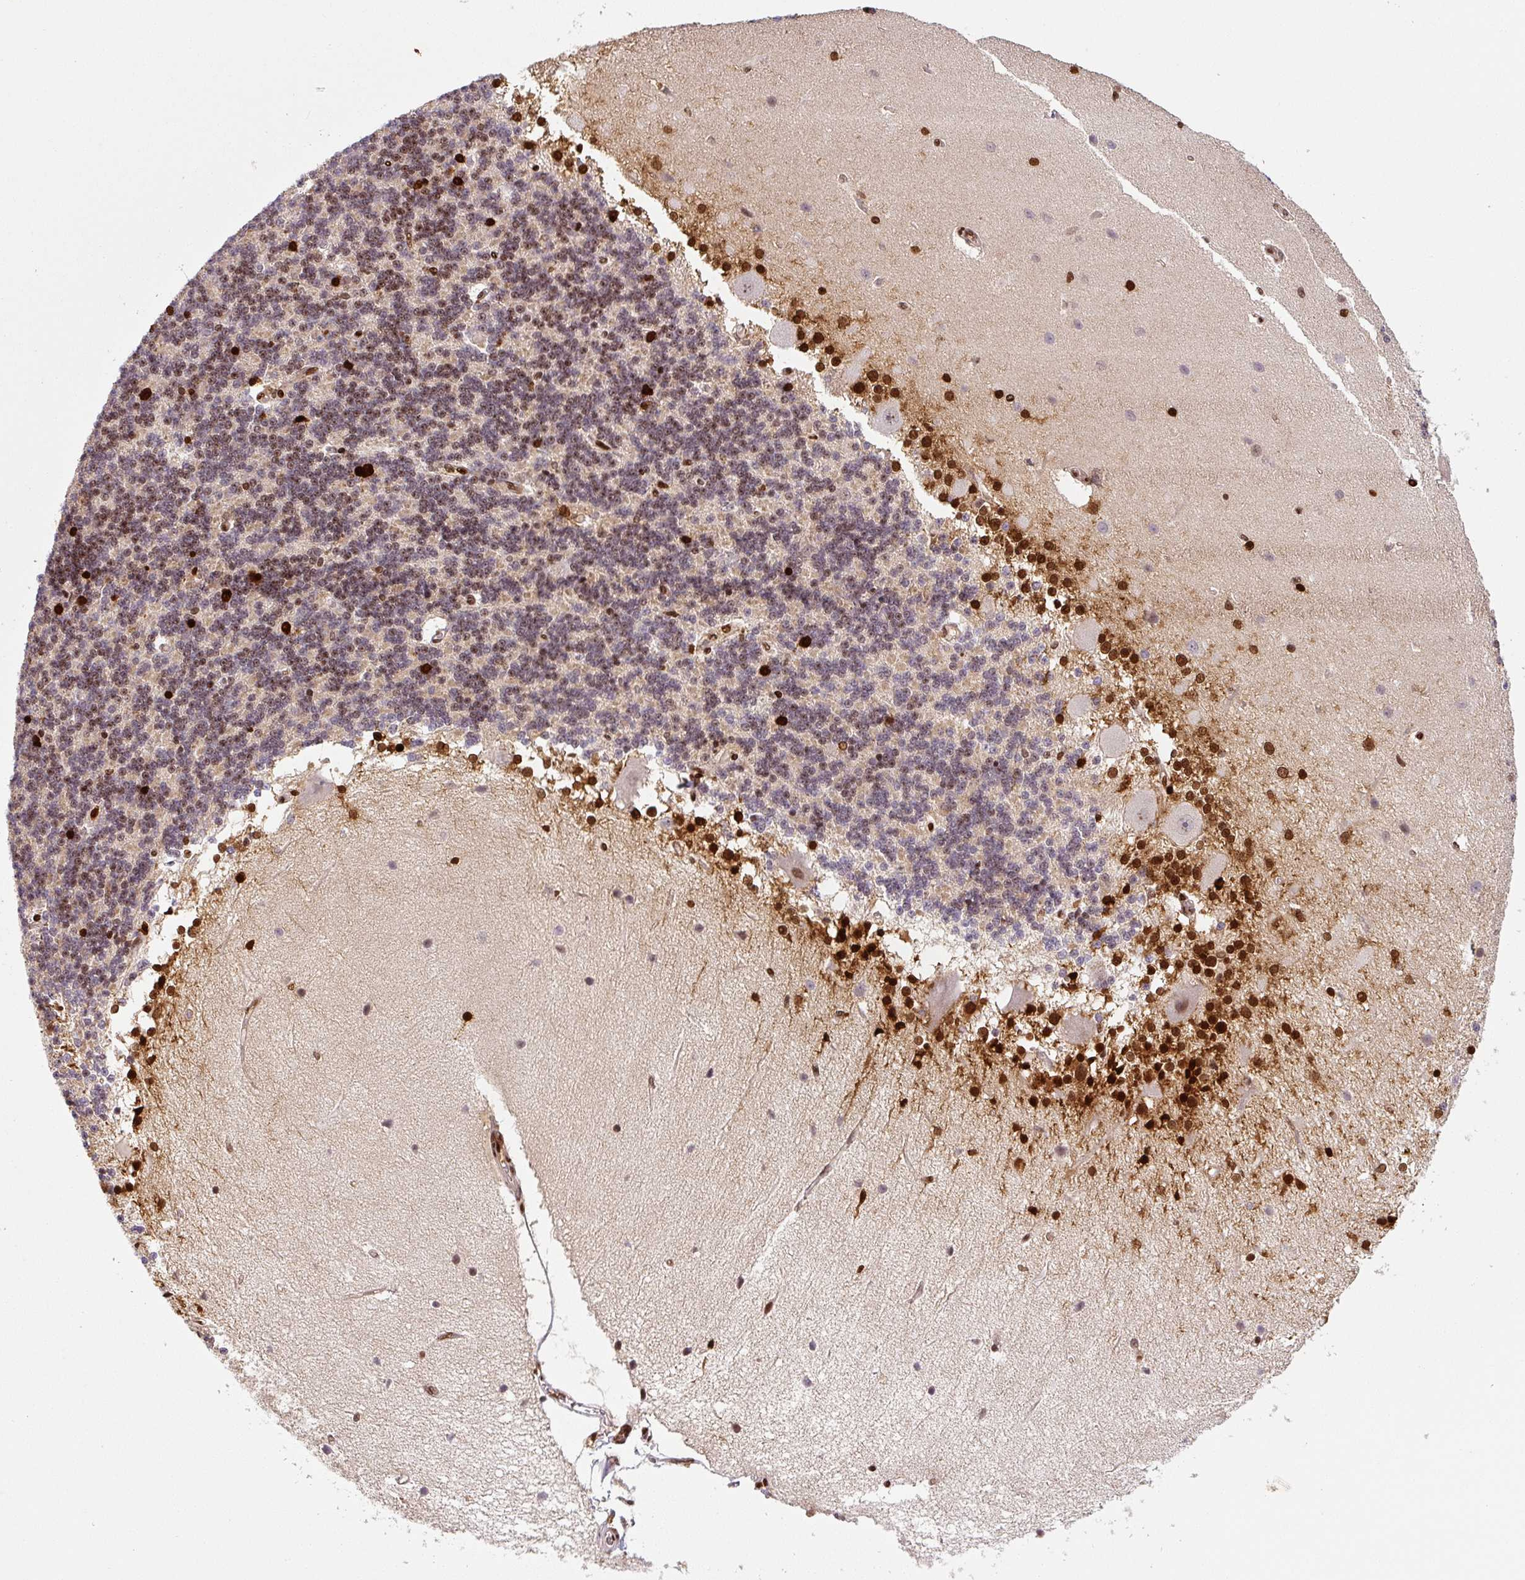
{"staining": {"intensity": "moderate", "quantity": "25%-75%", "location": "nuclear"}, "tissue": "cerebellum", "cell_type": "Cells in granular layer", "image_type": "normal", "snomed": [{"axis": "morphology", "description": "Normal tissue, NOS"}, {"axis": "topography", "description": "Cerebellum"}], "caption": "Immunohistochemistry (IHC) of benign human cerebellum exhibits medium levels of moderate nuclear positivity in approximately 25%-75% of cells in granular layer.", "gene": "PYDC2", "patient": {"sex": "female", "age": 54}}